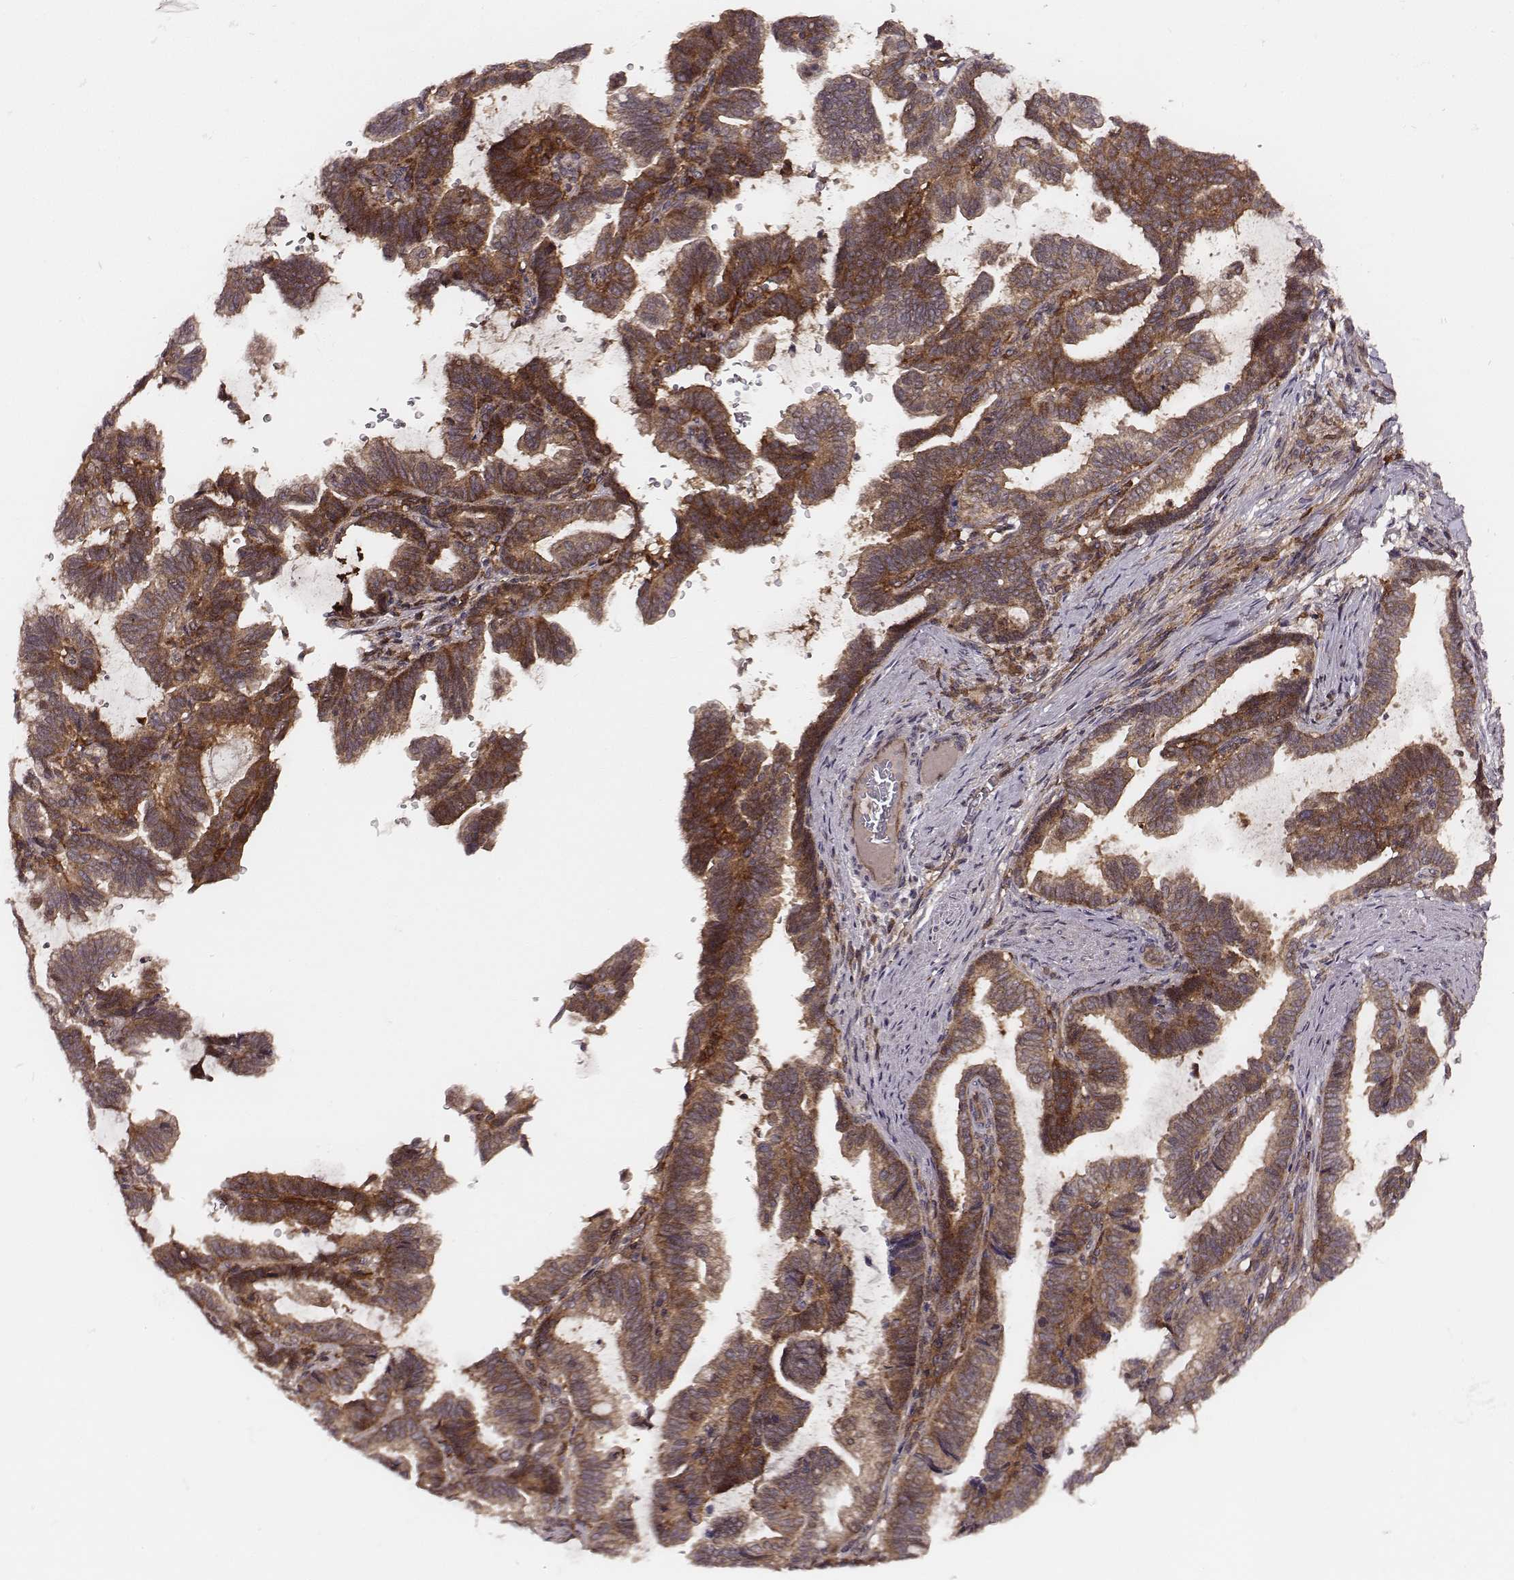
{"staining": {"intensity": "strong", "quantity": ">75%", "location": "cytoplasmic/membranous"}, "tissue": "stomach cancer", "cell_type": "Tumor cells", "image_type": "cancer", "snomed": [{"axis": "morphology", "description": "Adenocarcinoma, NOS"}, {"axis": "topography", "description": "Stomach"}], "caption": "This micrograph exhibits immunohistochemistry (IHC) staining of human adenocarcinoma (stomach), with high strong cytoplasmic/membranous expression in about >75% of tumor cells.", "gene": "VPS26A", "patient": {"sex": "male", "age": 83}}